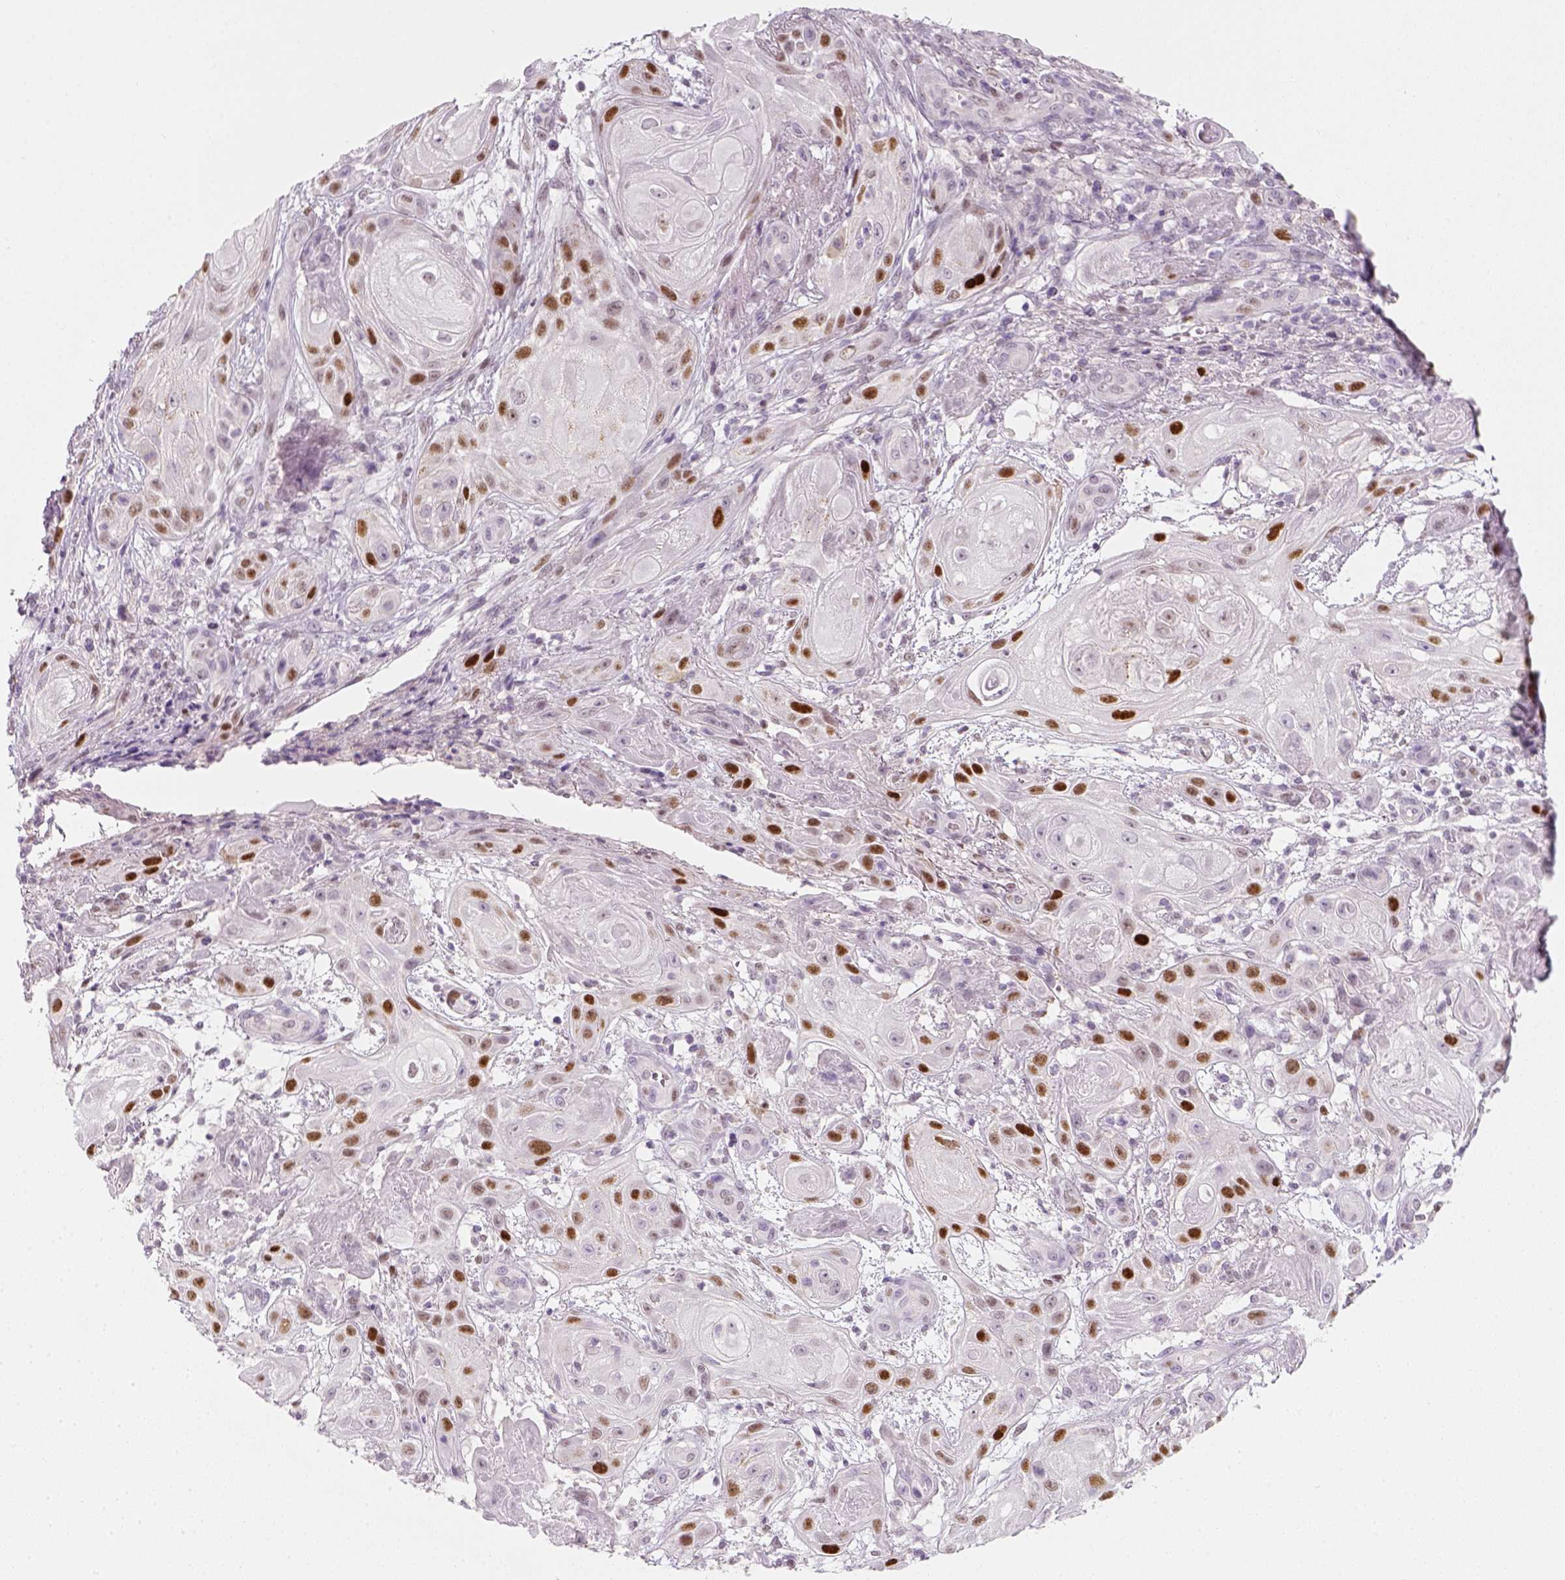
{"staining": {"intensity": "strong", "quantity": "25%-75%", "location": "nuclear"}, "tissue": "skin cancer", "cell_type": "Tumor cells", "image_type": "cancer", "snomed": [{"axis": "morphology", "description": "Squamous cell carcinoma, NOS"}, {"axis": "topography", "description": "Skin"}], "caption": "Protein analysis of skin cancer (squamous cell carcinoma) tissue shows strong nuclear staining in approximately 25%-75% of tumor cells.", "gene": "TP53", "patient": {"sex": "male", "age": 62}}